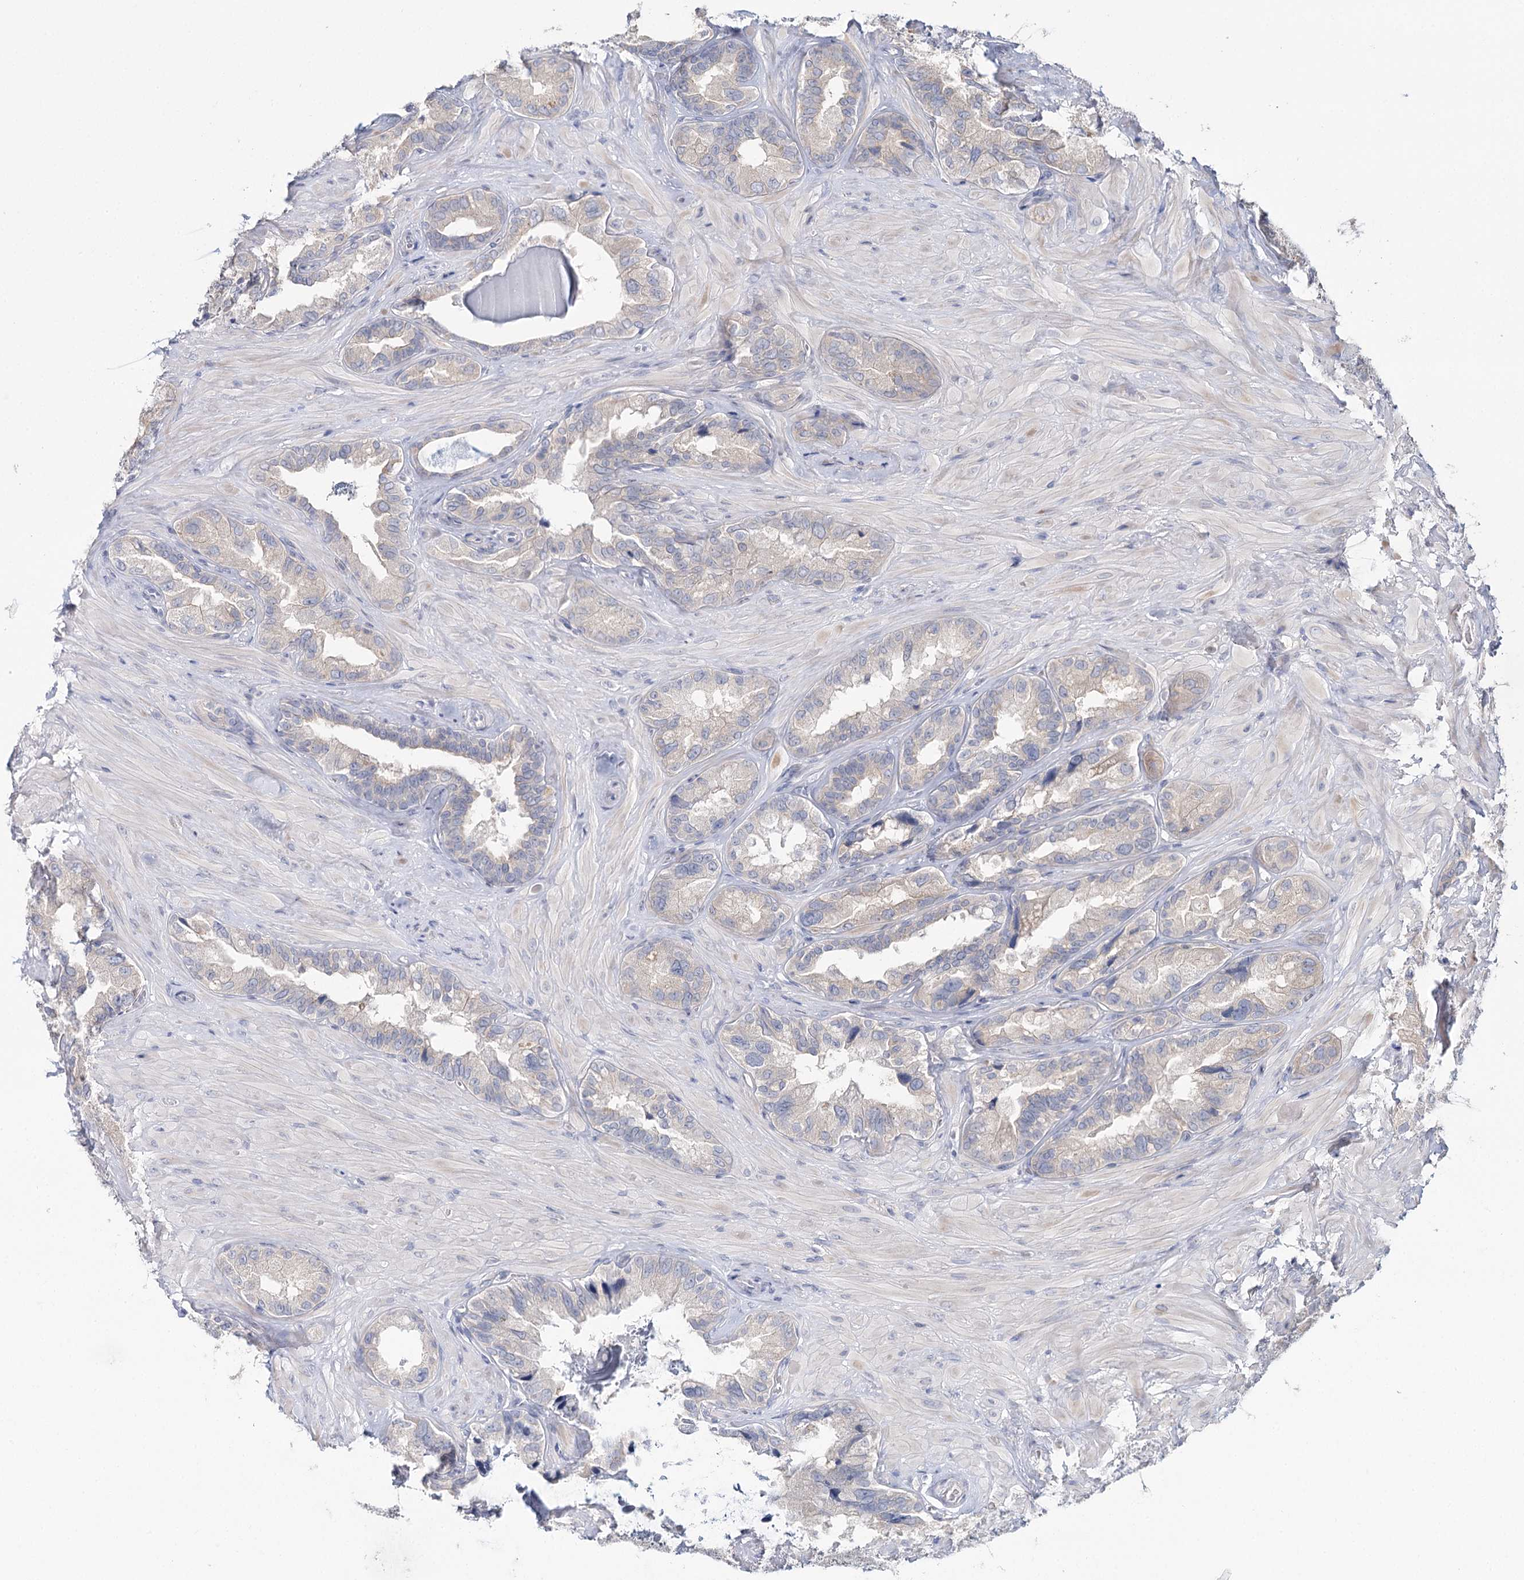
{"staining": {"intensity": "negative", "quantity": "none", "location": "none"}, "tissue": "seminal vesicle", "cell_type": "Glandular cells", "image_type": "normal", "snomed": [{"axis": "morphology", "description": "Normal tissue, NOS"}, {"axis": "topography", "description": "Seminal veicle"}, {"axis": "topography", "description": "Peripheral nerve tissue"}], "caption": "A histopathology image of human seminal vesicle is negative for staining in glandular cells.", "gene": "DAPK1", "patient": {"sex": "male", "age": 67}}